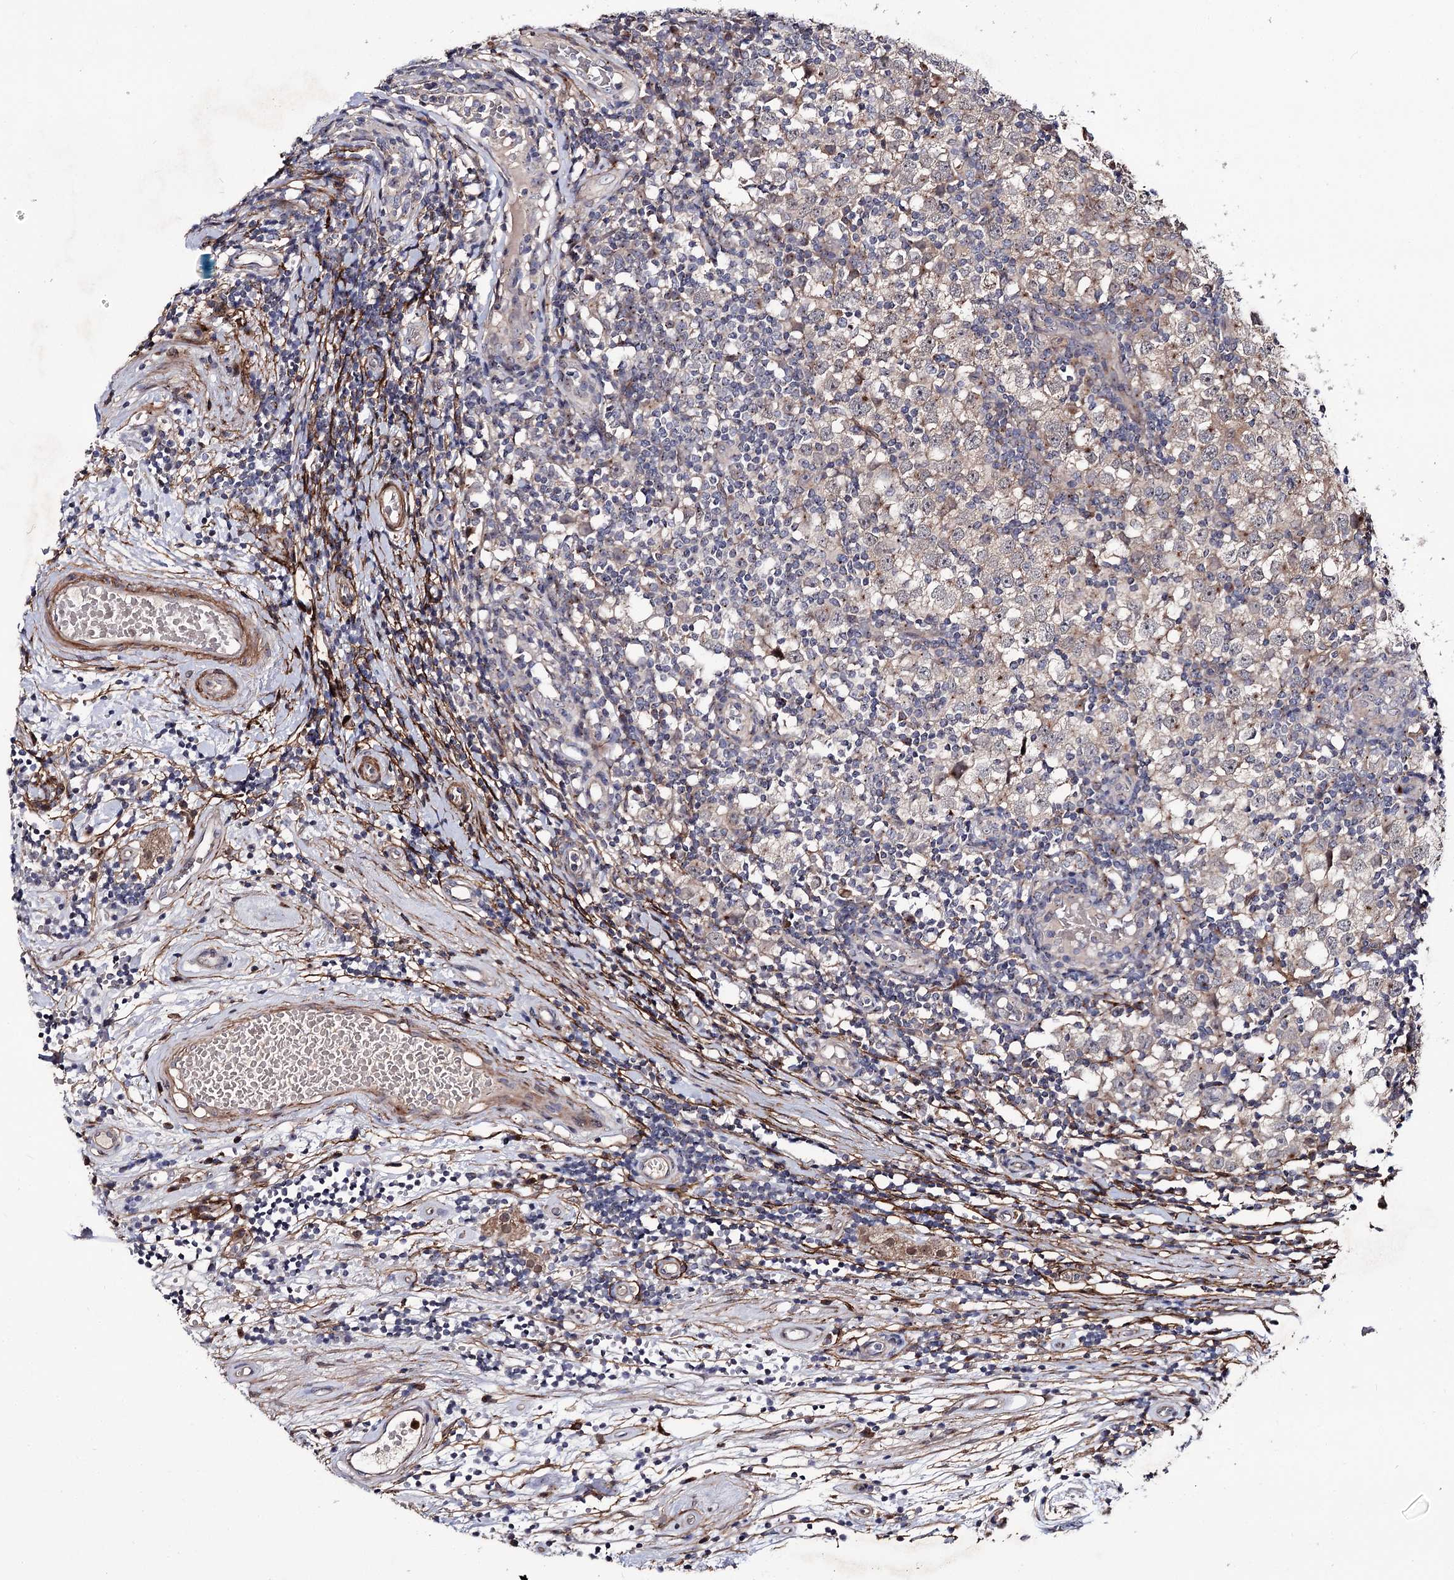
{"staining": {"intensity": "weak", "quantity": "<25%", "location": "cytoplasmic/membranous"}, "tissue": "testis cancer", "cell_type": "Tumor cells", "image_type": "cancer", "snomed": [{"axis": "morphology", "description": "Seminoma, NOS"}, {"axis": "topography", "description": "Testis"}], "caption": "Tumor cells show no significant protein expression in testis cancer. (DAB IHC with hematoxylin counter stain).", "gene": "MINDY3", "patient": {"sex": "male", "age": 65}}